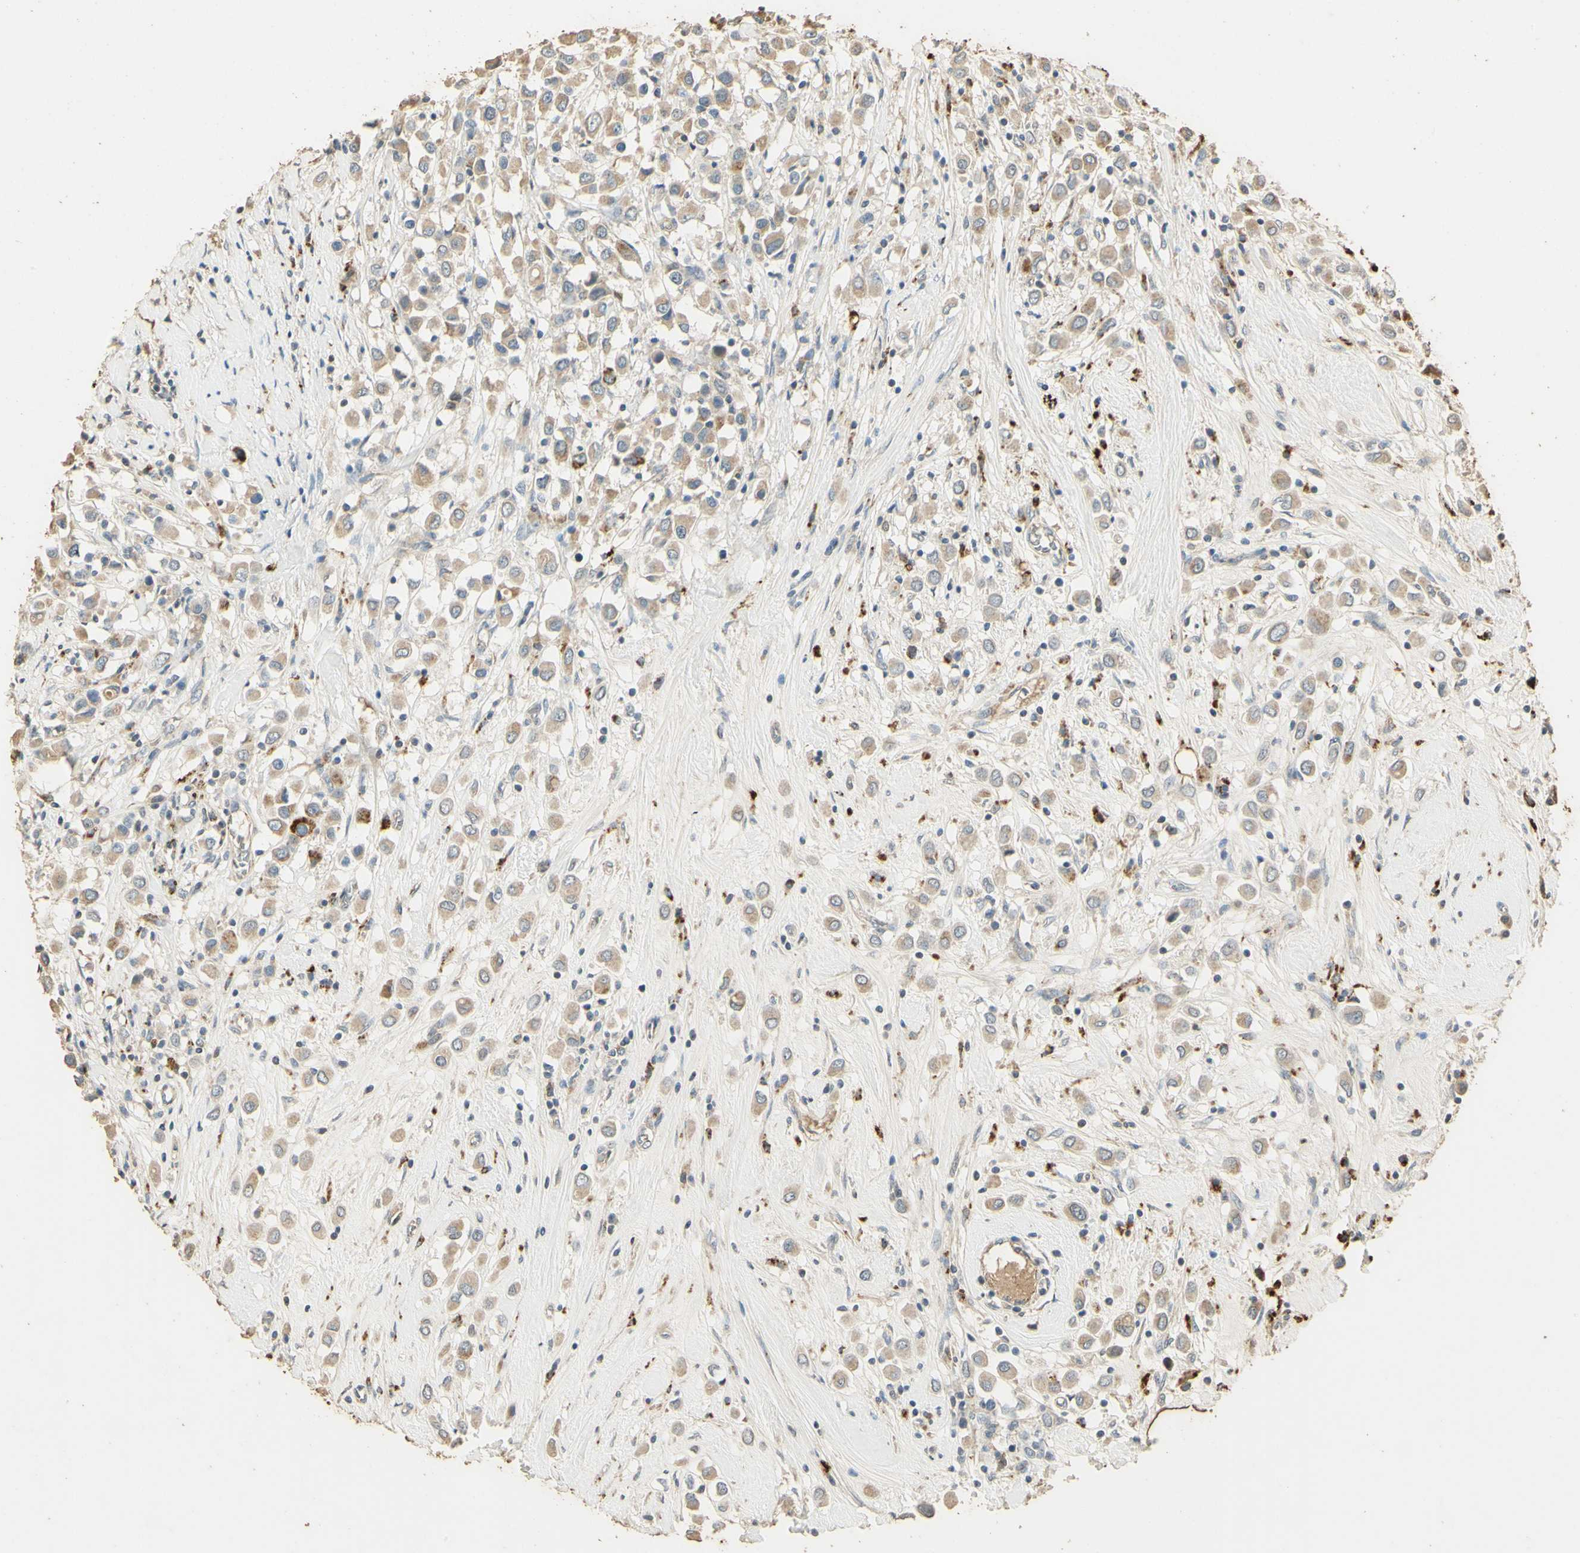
{"staining": {"intensity": "weak", "quantity": ">75%", "location": "cytoplasmic/membranous"}, "tissue": "breast cancer", "cell_type": "Tumor cells", "image_type": "cancer", "snomed": [{"axis": "morphology", "description": "Duct carcinoma"}, {"axis": "topography", "description": "Breast"}], "caption": "Protein analysis of breast cancer tissue displays weak cytoplasmic/membranous expression in approximately >75% of tumor cells. The staining was performed using DAB, with brown indicating positive protein expression. Nuclei are stained blue with hematoxylin.", "gene": "ARHGEF17", "patient": {"sex": "female", "age": 61}}